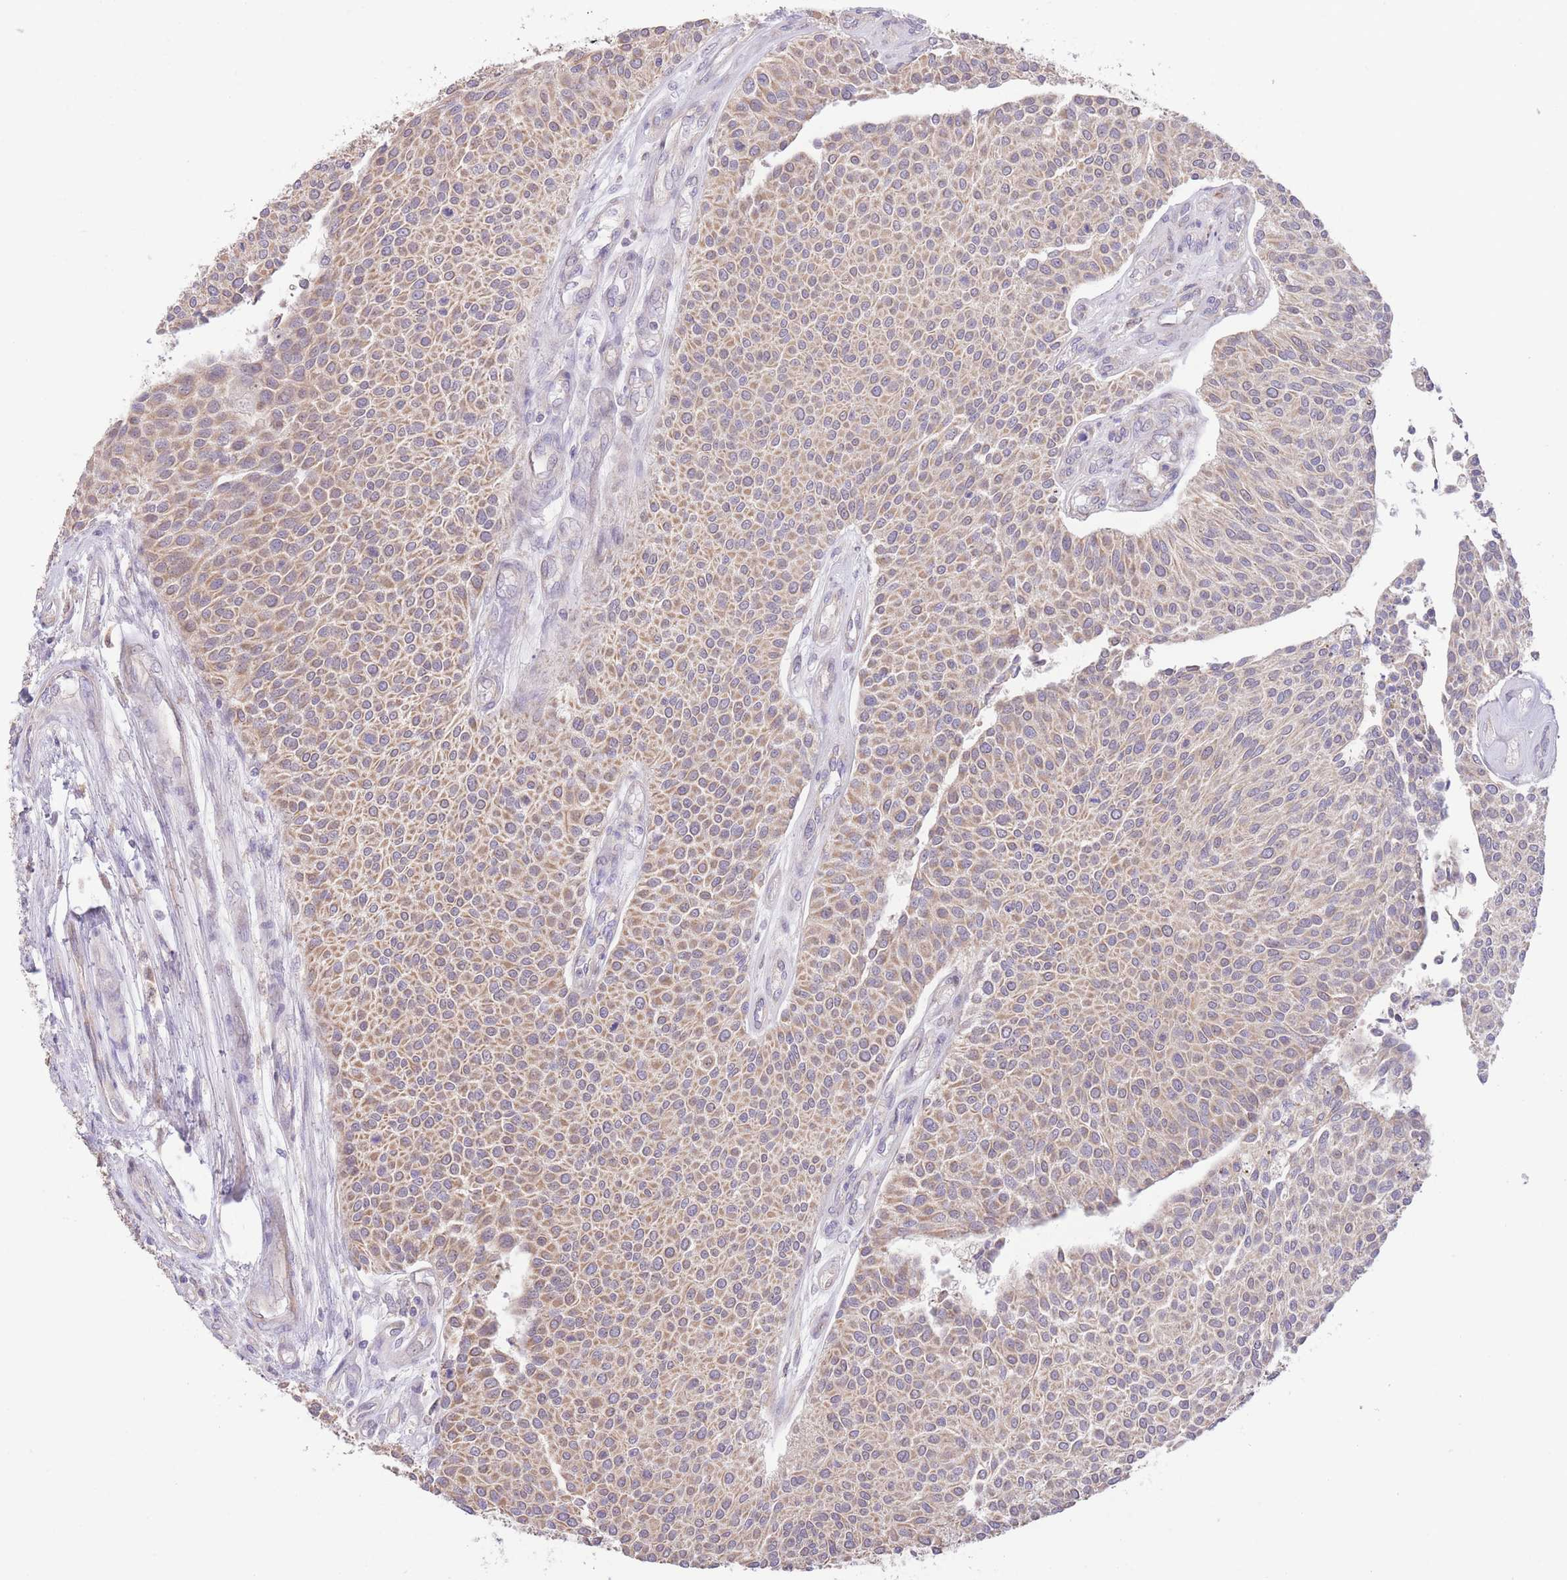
{"staining": {"intensity": "weak", "quantity": ">75%", "location": "cytoplasmic/membranous"}, "tissue": "urothelial cancer", "cell_type": "Tumor cells", "image_type": "cancer", "snomed": [{"axis": "morphology", "description": "Urothelial carcinoma, NOS"}, {"axis": "topography", "description": "Urinary bladder"}], "caption": "An IHC micrograph of tumor tissue is shown. Protein staining in brown labels weak cytoplasmic/membranous positivity in urothelial cancer within tumor cells.", "gene": "BOLA2B", "patient": {"sex": "male", "age": 55}}